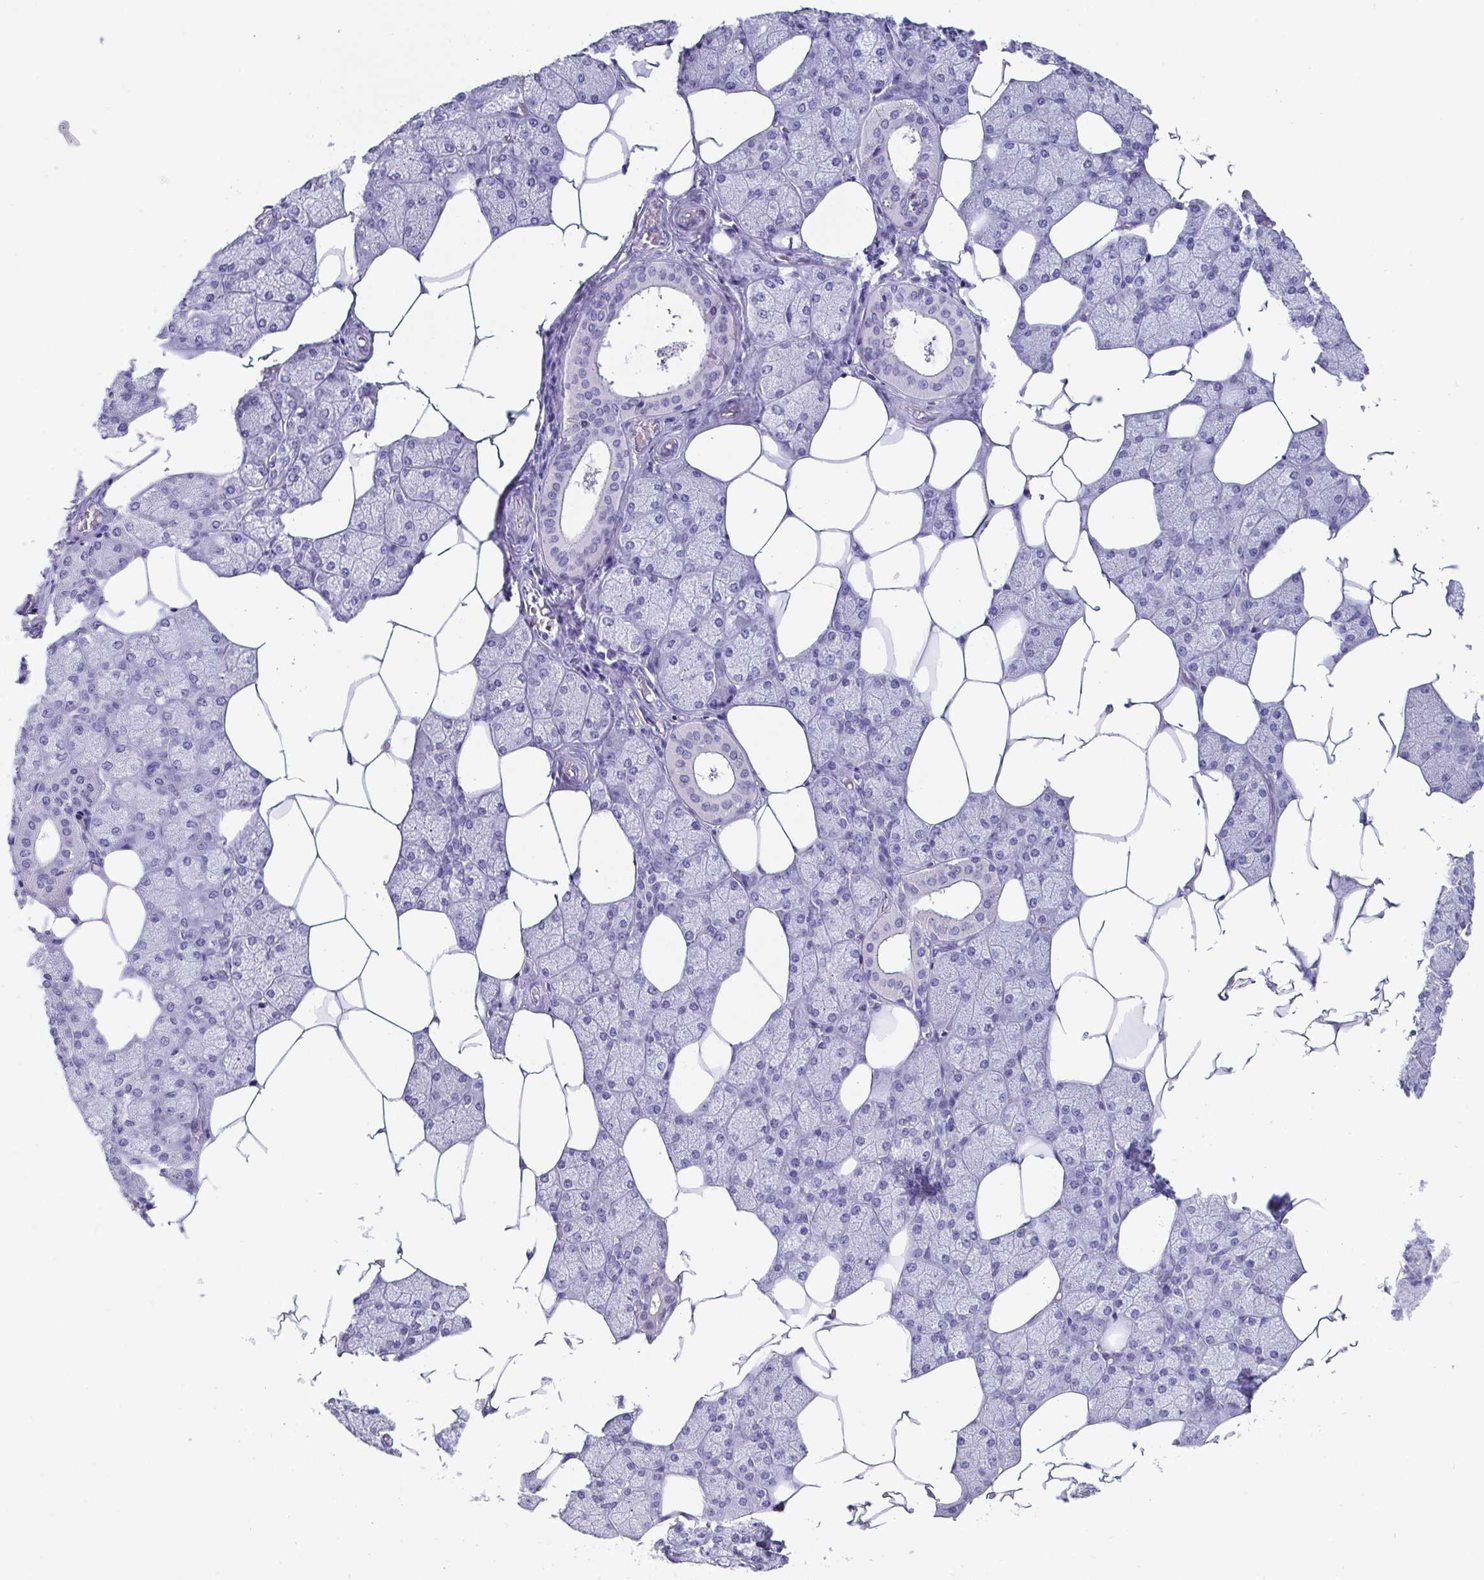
{"staining": {"intensity": "negative", "quantity": "none", "location": "none"}, "tissue": "salivary gland", "cell_type": "Glandular cells", "image_type": "normal", "snomed": [{"axis": "morphology", "description": "Normal tissue, NOS"}, {"axis": "topography", "description": "Salivary gland"}], "caption": "Human salivary gland stained for a protein using IHC demonstrates no expression in glandular cells.", "gene": "SCGN", "patient": {"sex": "female", "age": 43}}